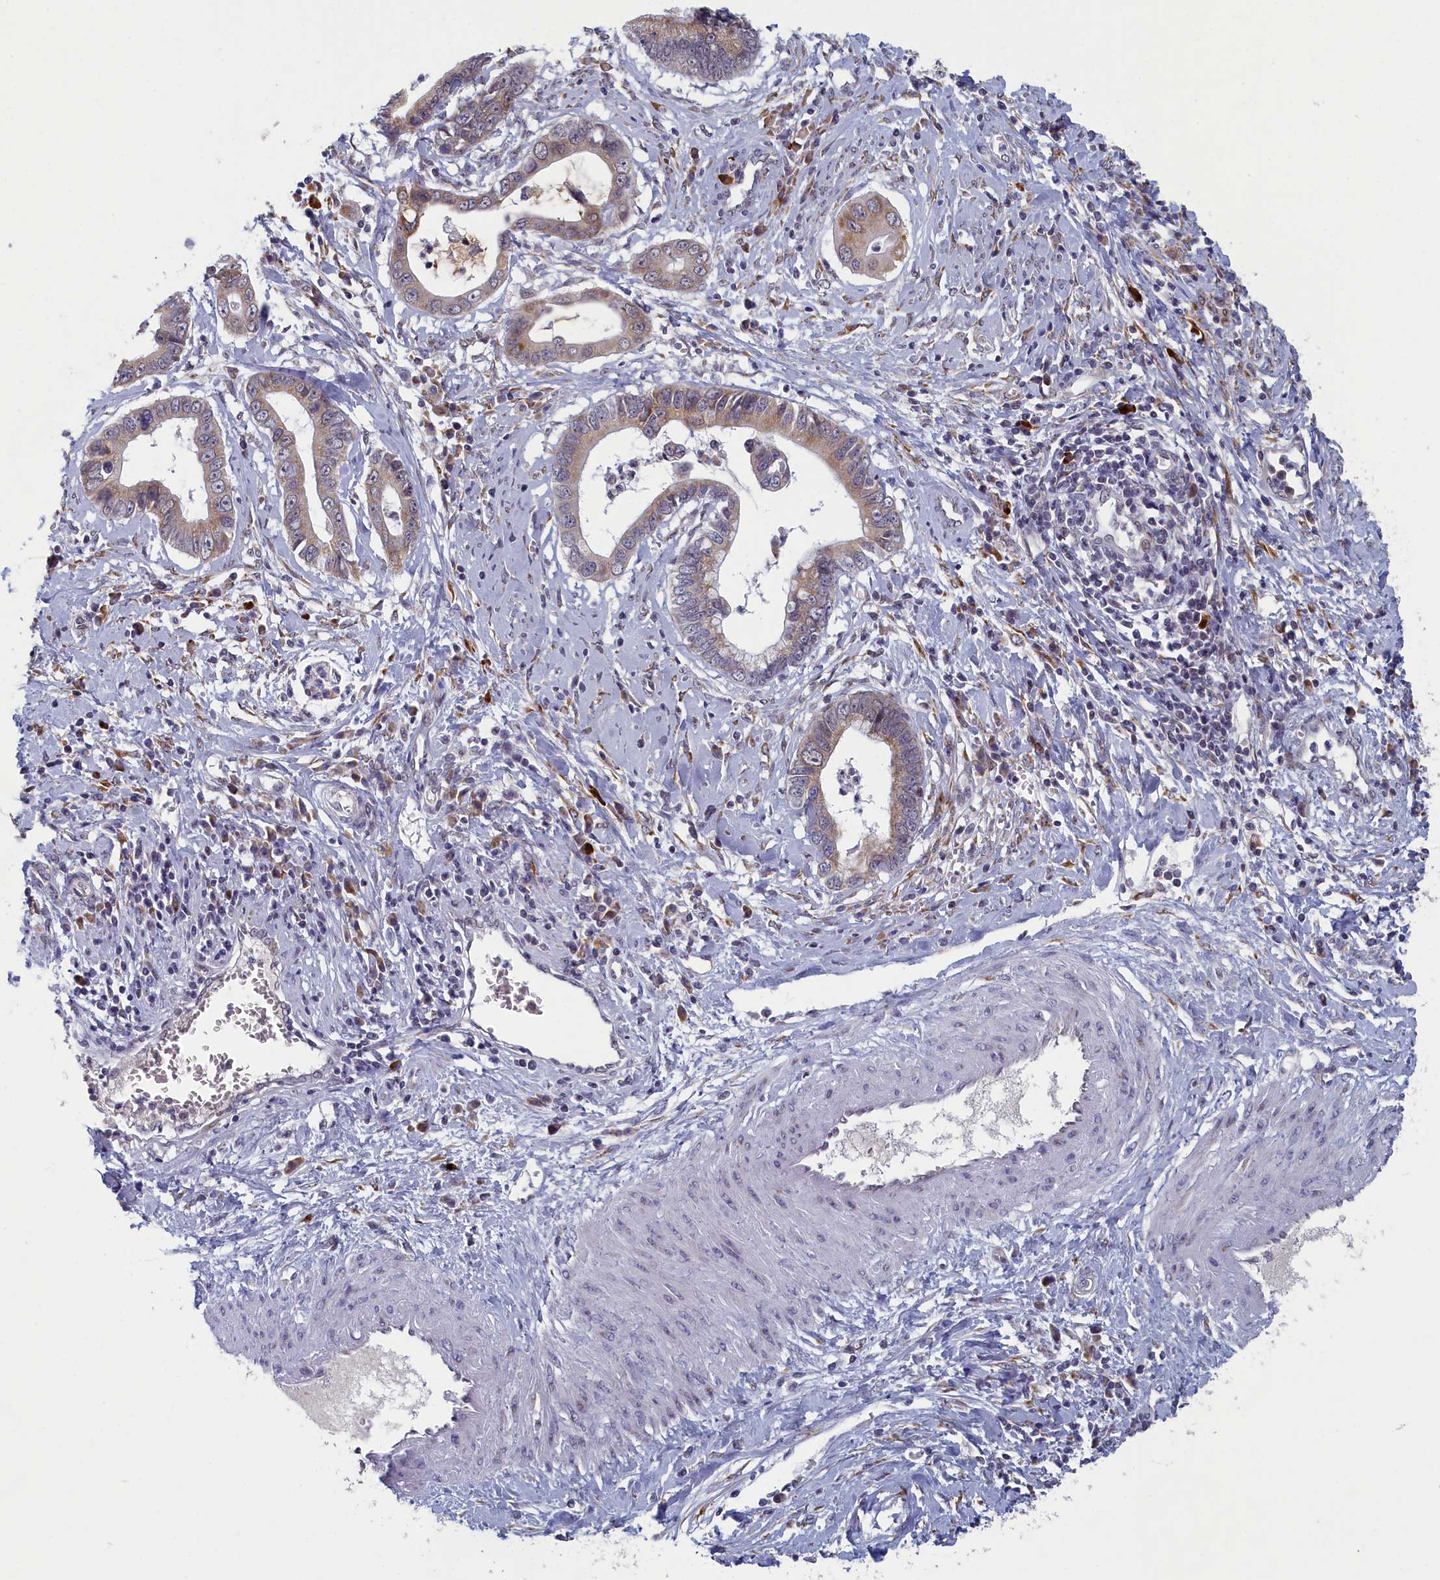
{"staining": {"intensity": "moderate", "quantity": "<25%", "location": "cytoplasmic/membranous"}, "tissue": "cervical cancer", "cell_type": "Tumor cells", "image_type": "cancer", "snomed": [{"axis": "morphology", "description": "Adenocarcinoma, NOS"}, {"axis": "topography", "description": "Cervix"}], "caption": "An image of human adenocarcinoma (cervical) stained for a protein demonstrates moderate cytoplasmic/membranous brown staining in tumor cells. The staining is performed using DAB (3,3'-diaminobenzidine) brown chromogen to label protein expression. The nuclei are counter-stained blue using hematoxylin.", "gene": "DNAJC17", "patient": {"sex": "female", "age": 44}}